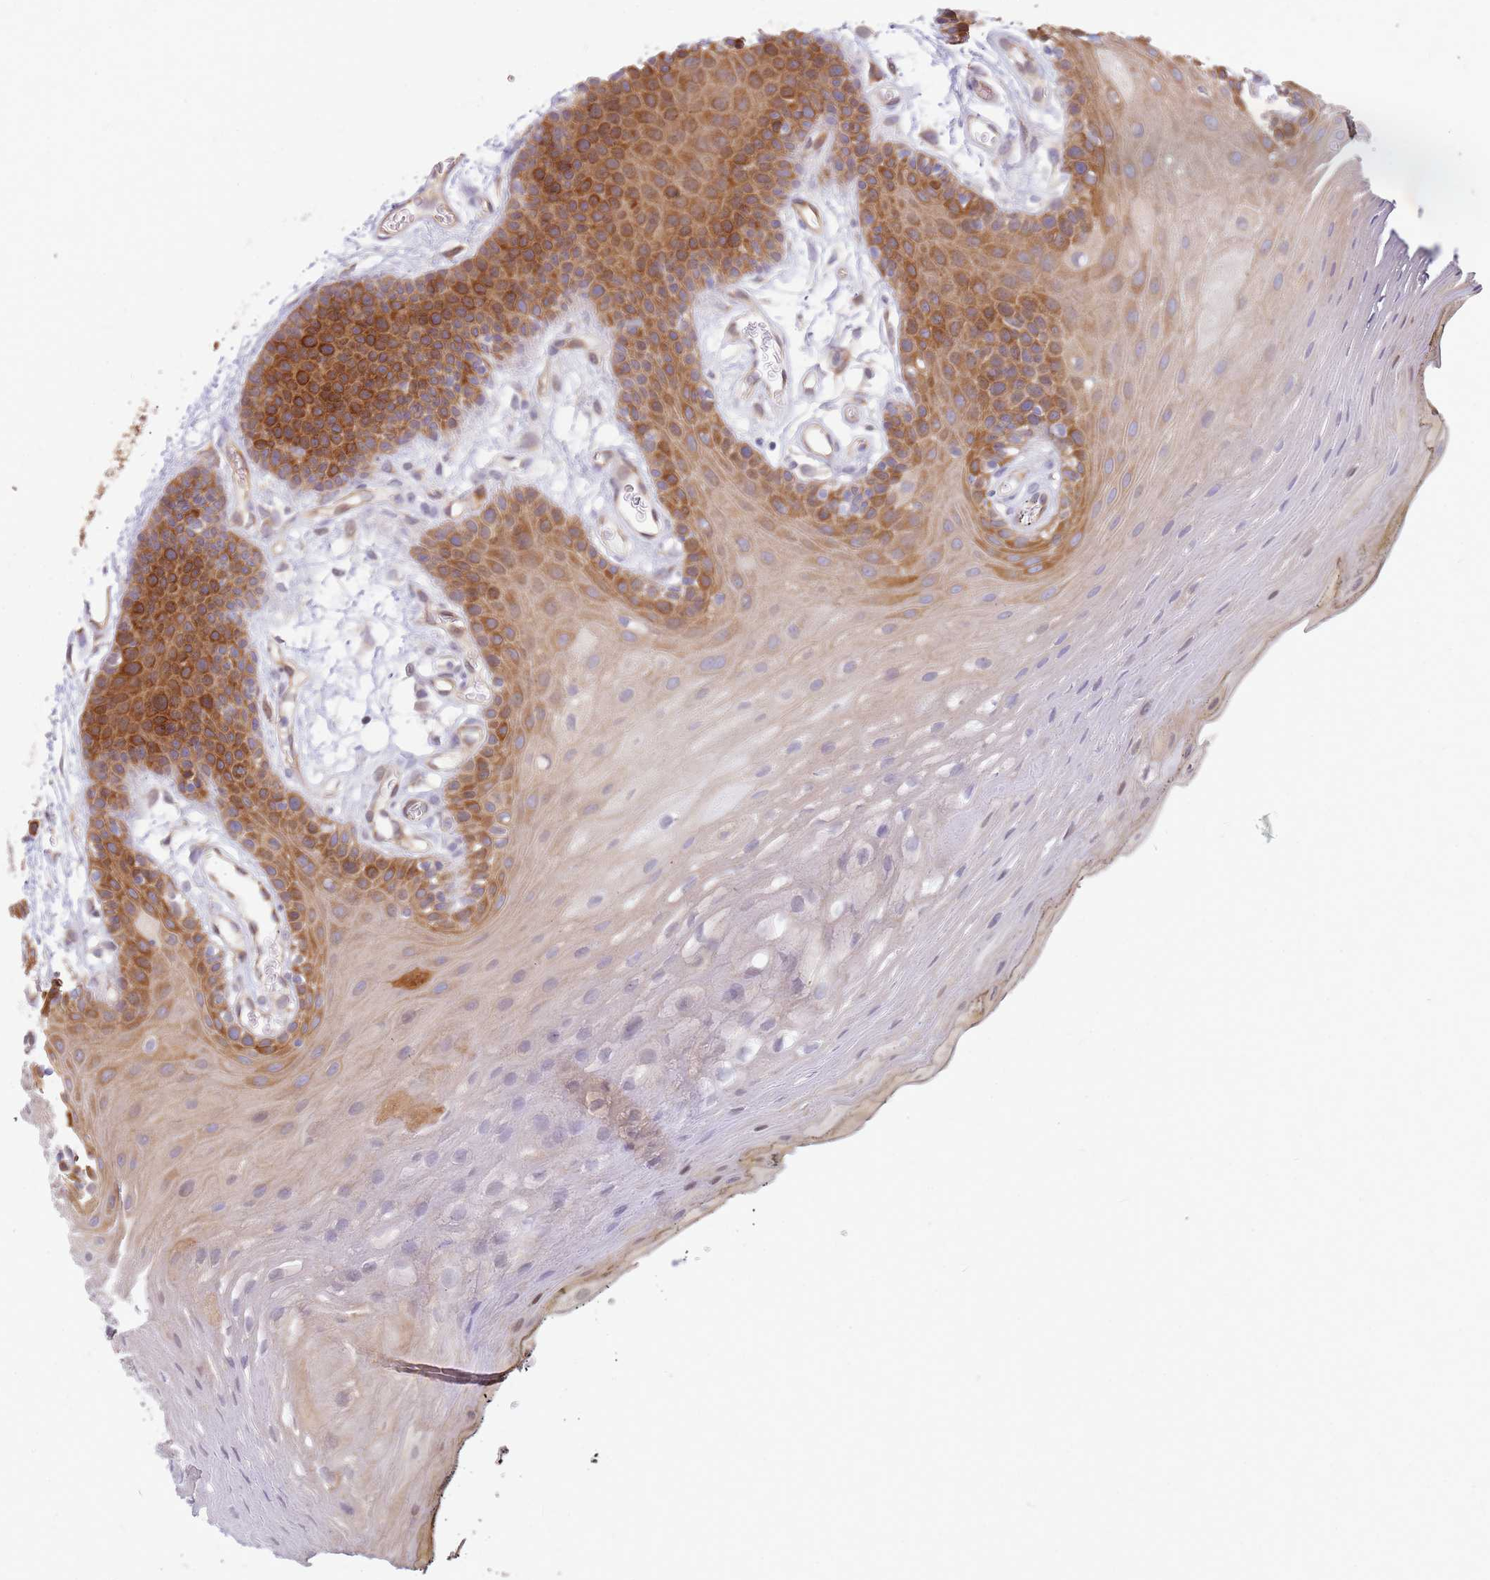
{"staining": {"intensity": "strong", "quantity": "25%-75%", "location": "cytoplasmic/membranous"}, "tissue": "oral mucosa", "cell_type": "Squamous epithelial cells", "image_type": "normal", "snomed": [{"axis": "morphology", "description": "Normal tissue, NOS"}, {"axis": "topography", "description": "Oral tissue"}, {"axis": "topography", "description": "Tounge, NOS"}], "caption": "DAB immunohistochemical staining of benign human oral mucosa shows strong cytoplasmic/membranous protein staining in approximately 25%-75% of squamous epithelial cells. (DAB IHC with brightfield microscopy, high magnification).", "gene": "HDX", "patient": {"sex": "female", "age": 81}}